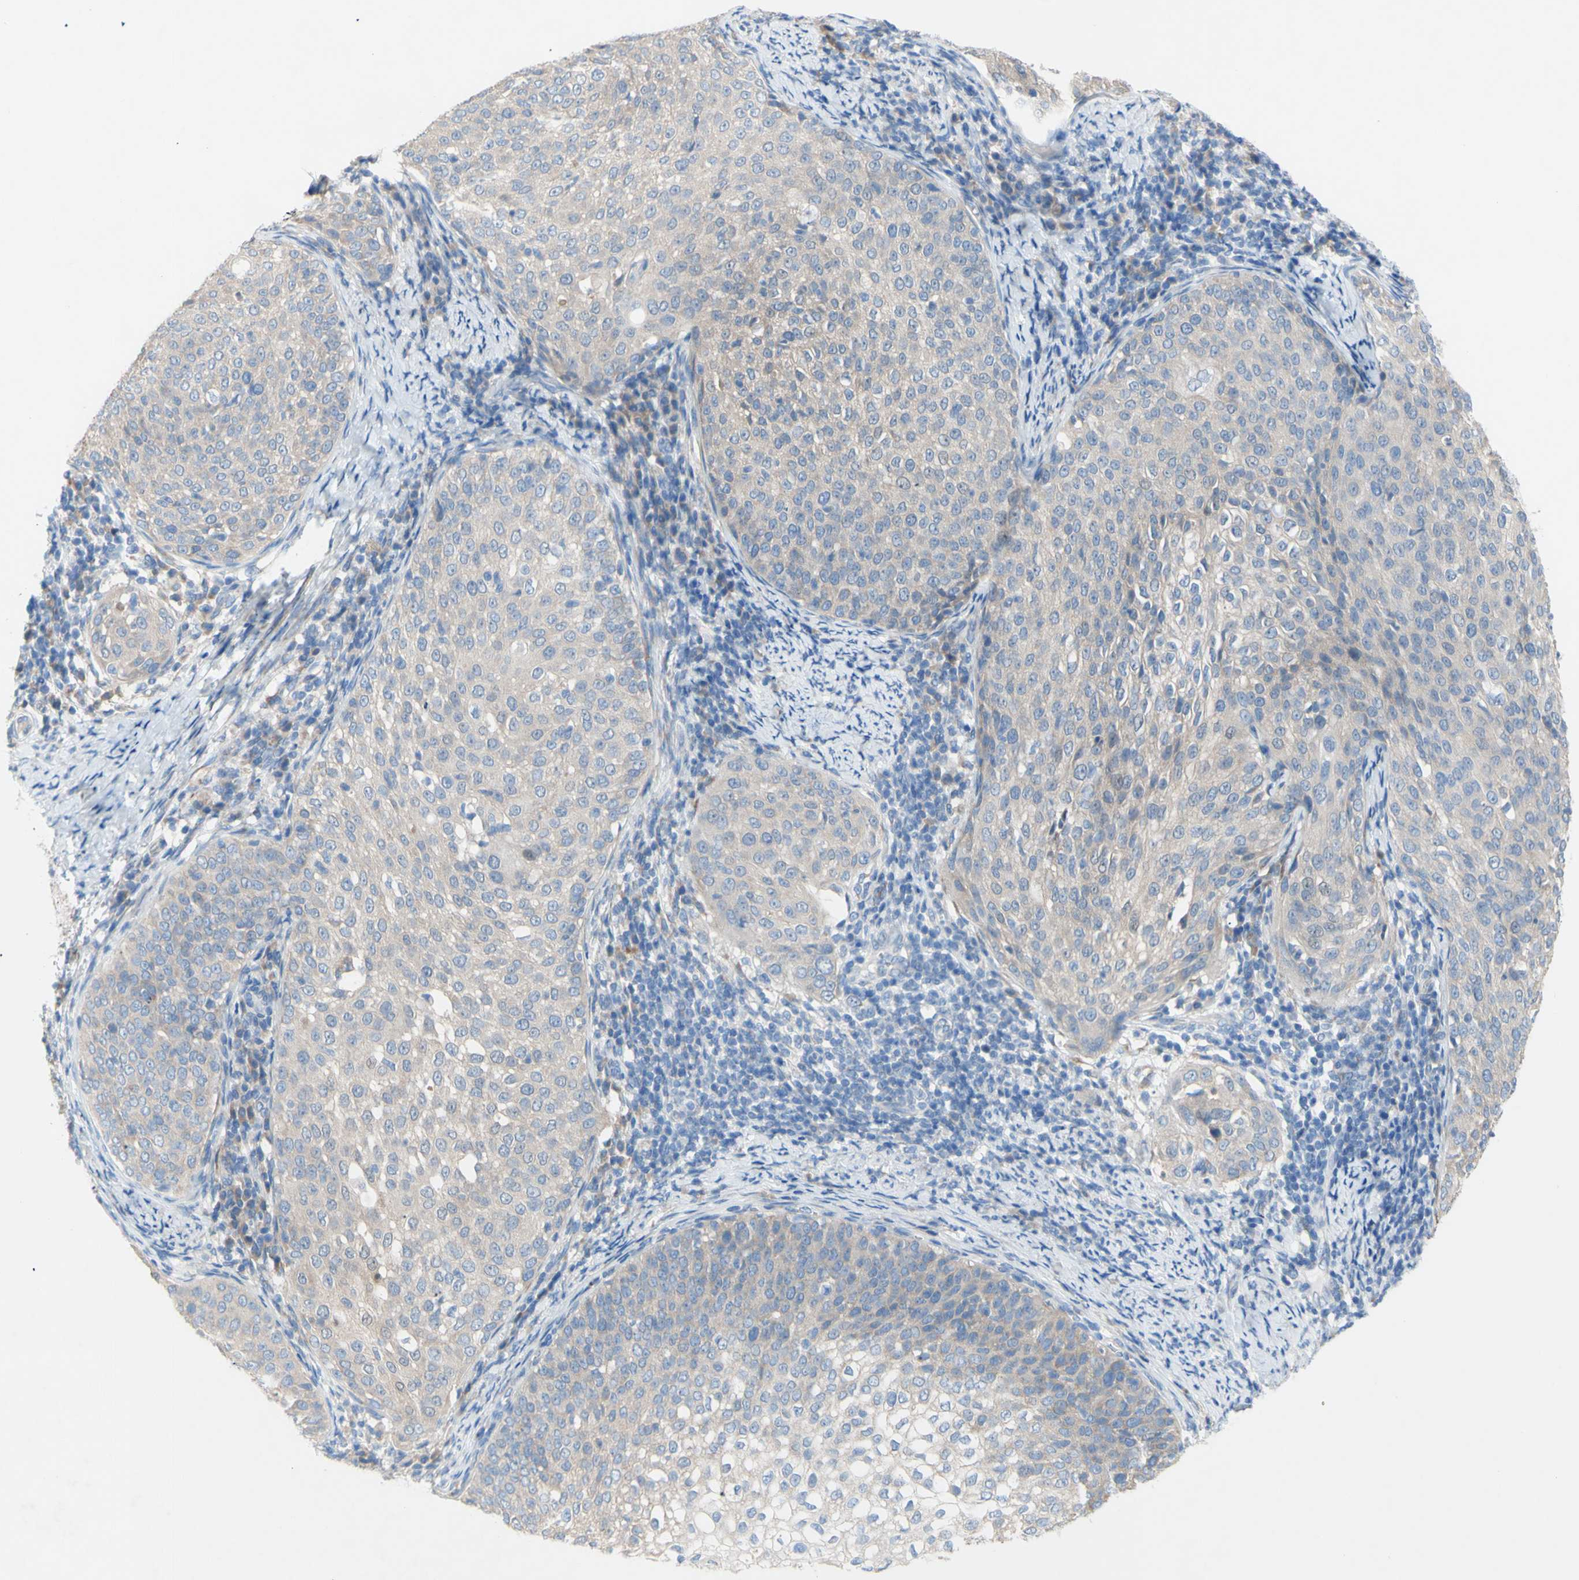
{"staining": {"intensity": "negative", "quantity": "none", "location": "none"}, "tissue": "cervical cancer", "cell_type": "Tumor cells", "image_type": "cancer", "snomed": [{"axis": "morphology", "description": "Squamous cell carcinoma, NOS"}, {"axis": "topography", "description": "Cervix"}], "caption": "High magnification brightfield microscopy of cervical cancer (squamous cell carcinoma) stained with DAB (brown) and counterstained with hematoxylin (blue): tumor cells show no significant expression.", "gene": "TMIGD2", "patient": {"sex": "female", "age": 51}}